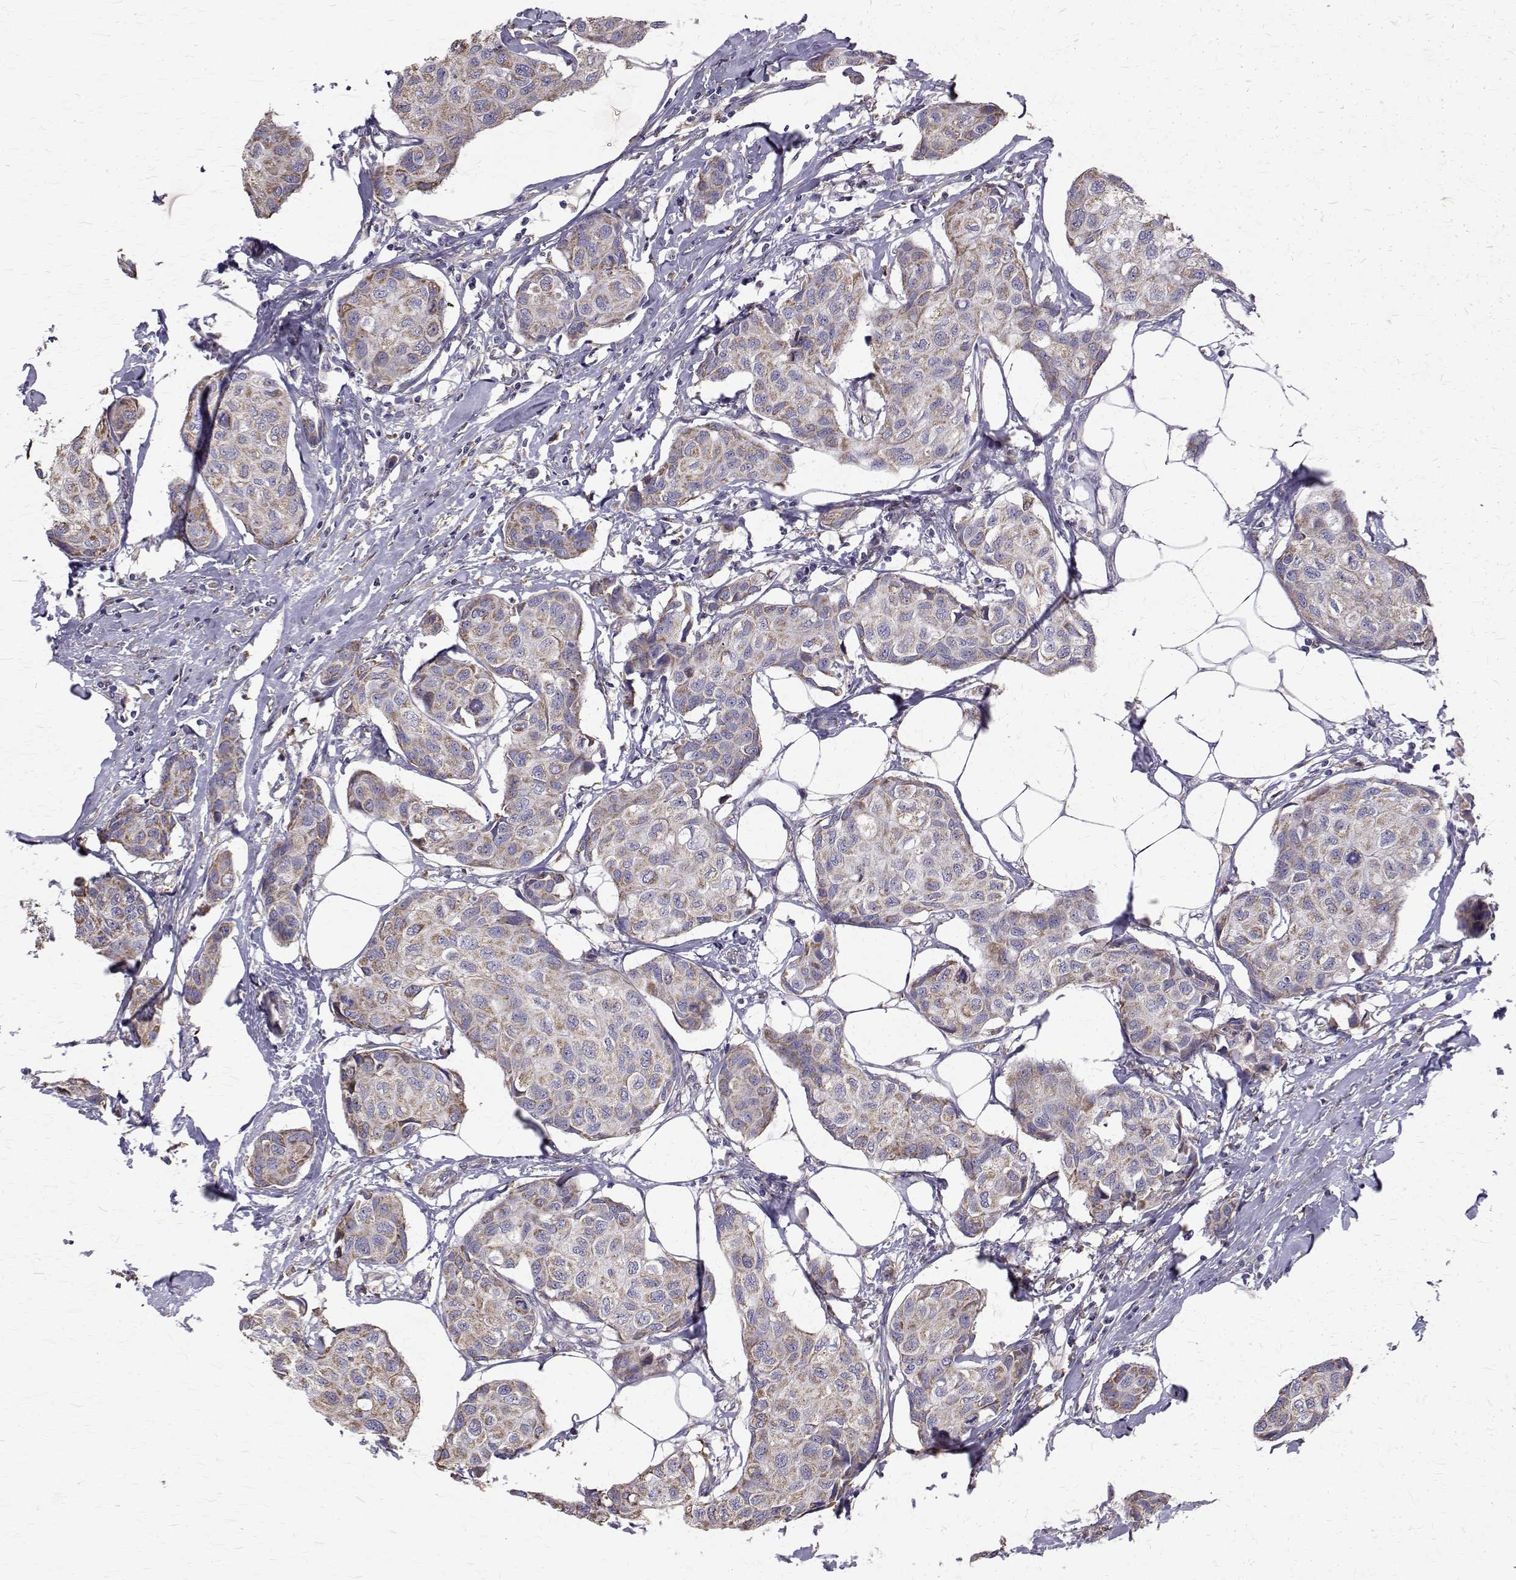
{"staining": {"intensity": "weak", "quantity": "25%-75%", "location": "cytoplasmic/membranous"}, "tissue": "breast cancer", "cell_type": "Tumor cells", "image_type": "cancer", "snomed": [{"axis": "morphology", "description": "Duct carcinoma"}, {"axis": "topography", "description": "Breast"}], "caption": "Immunohistochemical staining of breast infiltrating ductal carcinoma demonstrates low levels of weak cytoplasmic/membranous protein positivity in approximately 25%-75% of tumor cells. (Brightfield microscopy of DAB IHC at high magnification).", "gene": "CCDC89", "patient": {"sex": "female", "age": 80}}